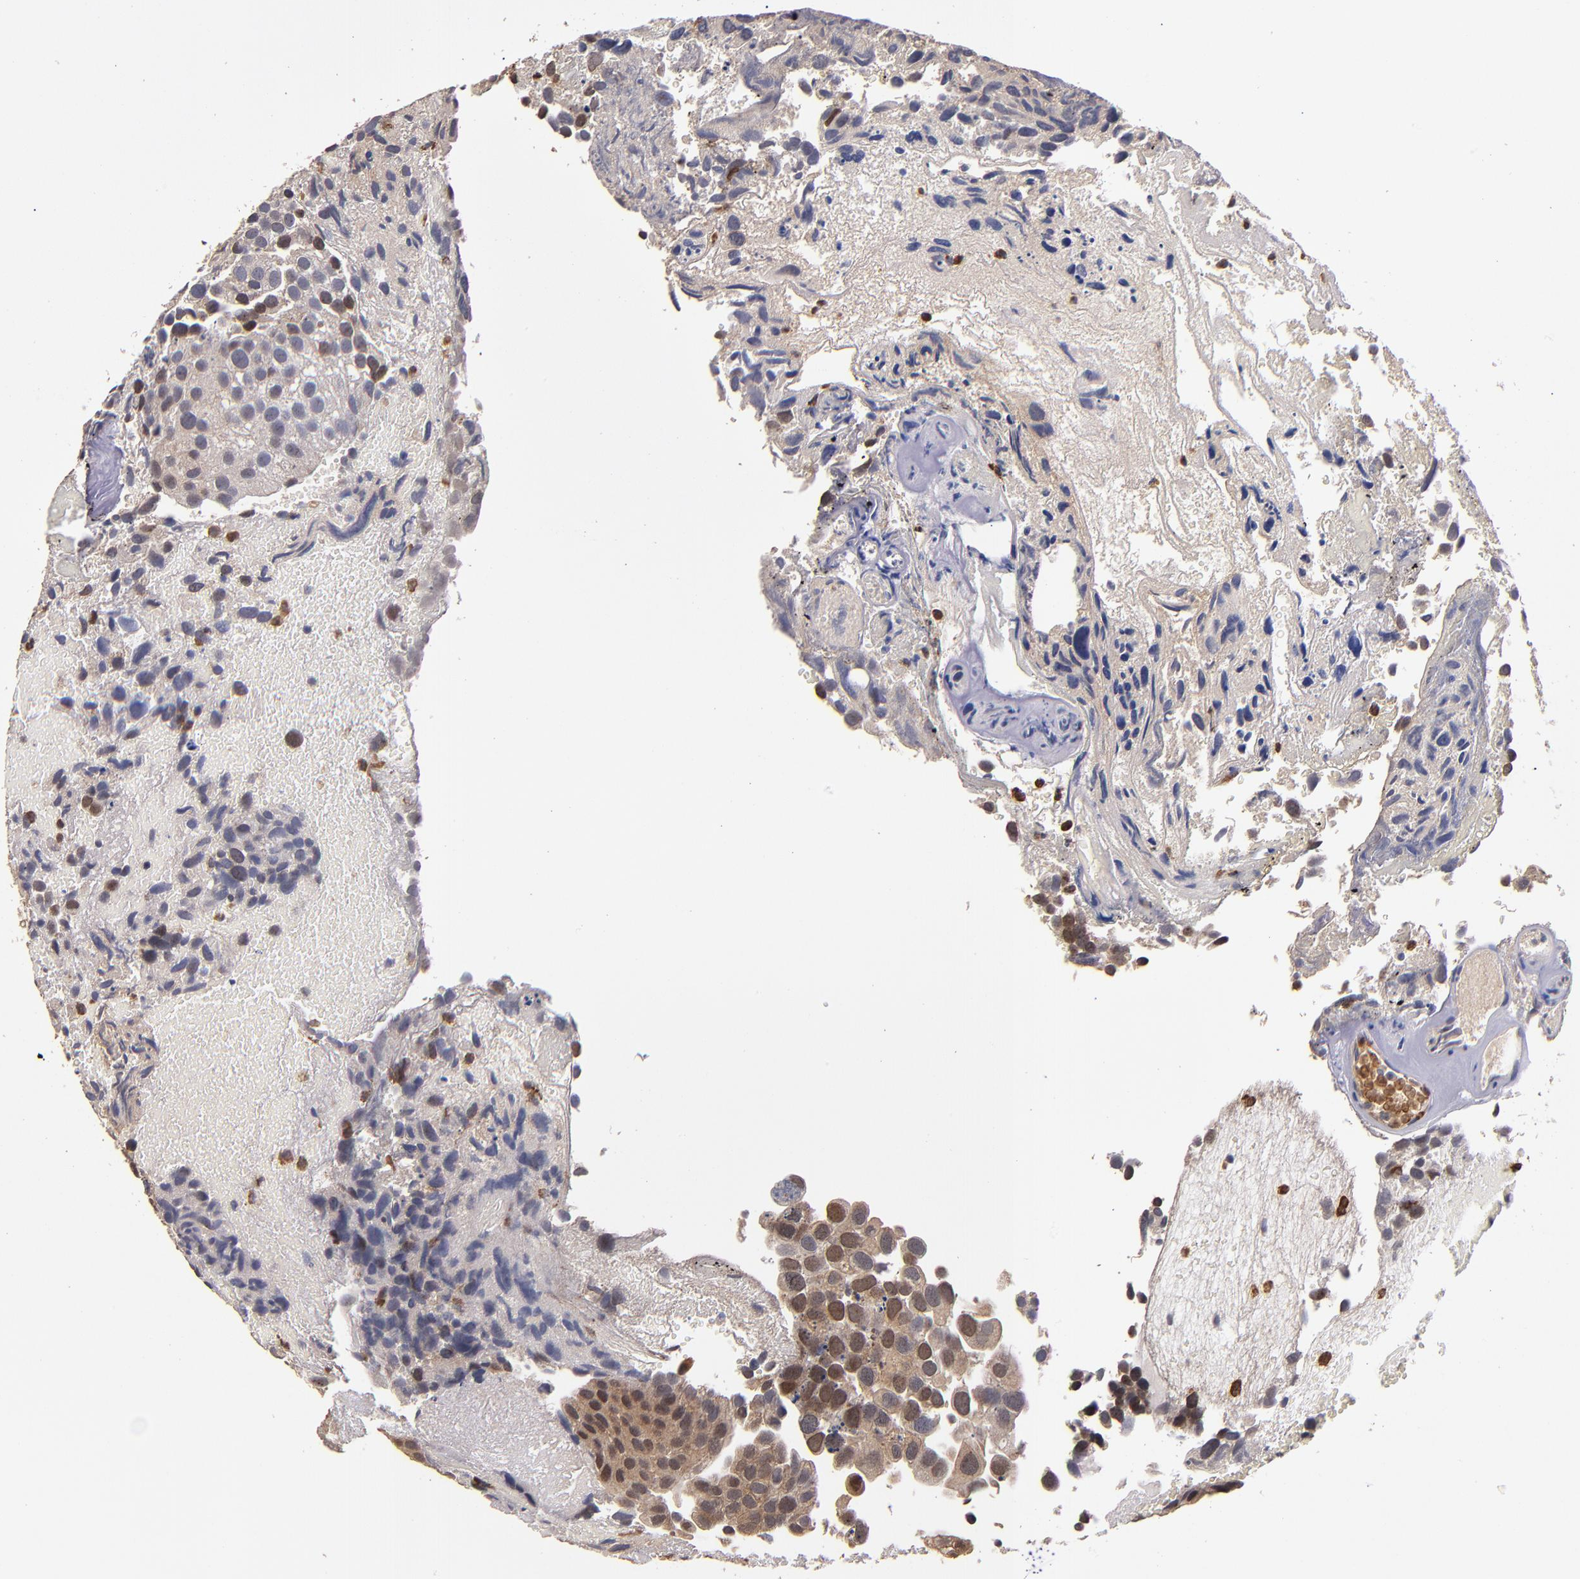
{"staining": {"intensity": "weak", "quantity": ">75%", "location": "cytoplasmic/membranous"}, "tissue": "urothelial cancer", "cell_type": "Tumor cells", "image_type": "cancer", "snomed": [{"axis": "morphology", "description": "Urothelial carcinoma, High grade"}, {"axis": "topography", "description": "Urinary bladder"}], "caption": "A brown stain labels weak cytoplasmic/membranous staining of a protein in urothelial cancer tumor cells.", "gene": "TTLL12", "patient": {"sex": "male", "age": 72}}